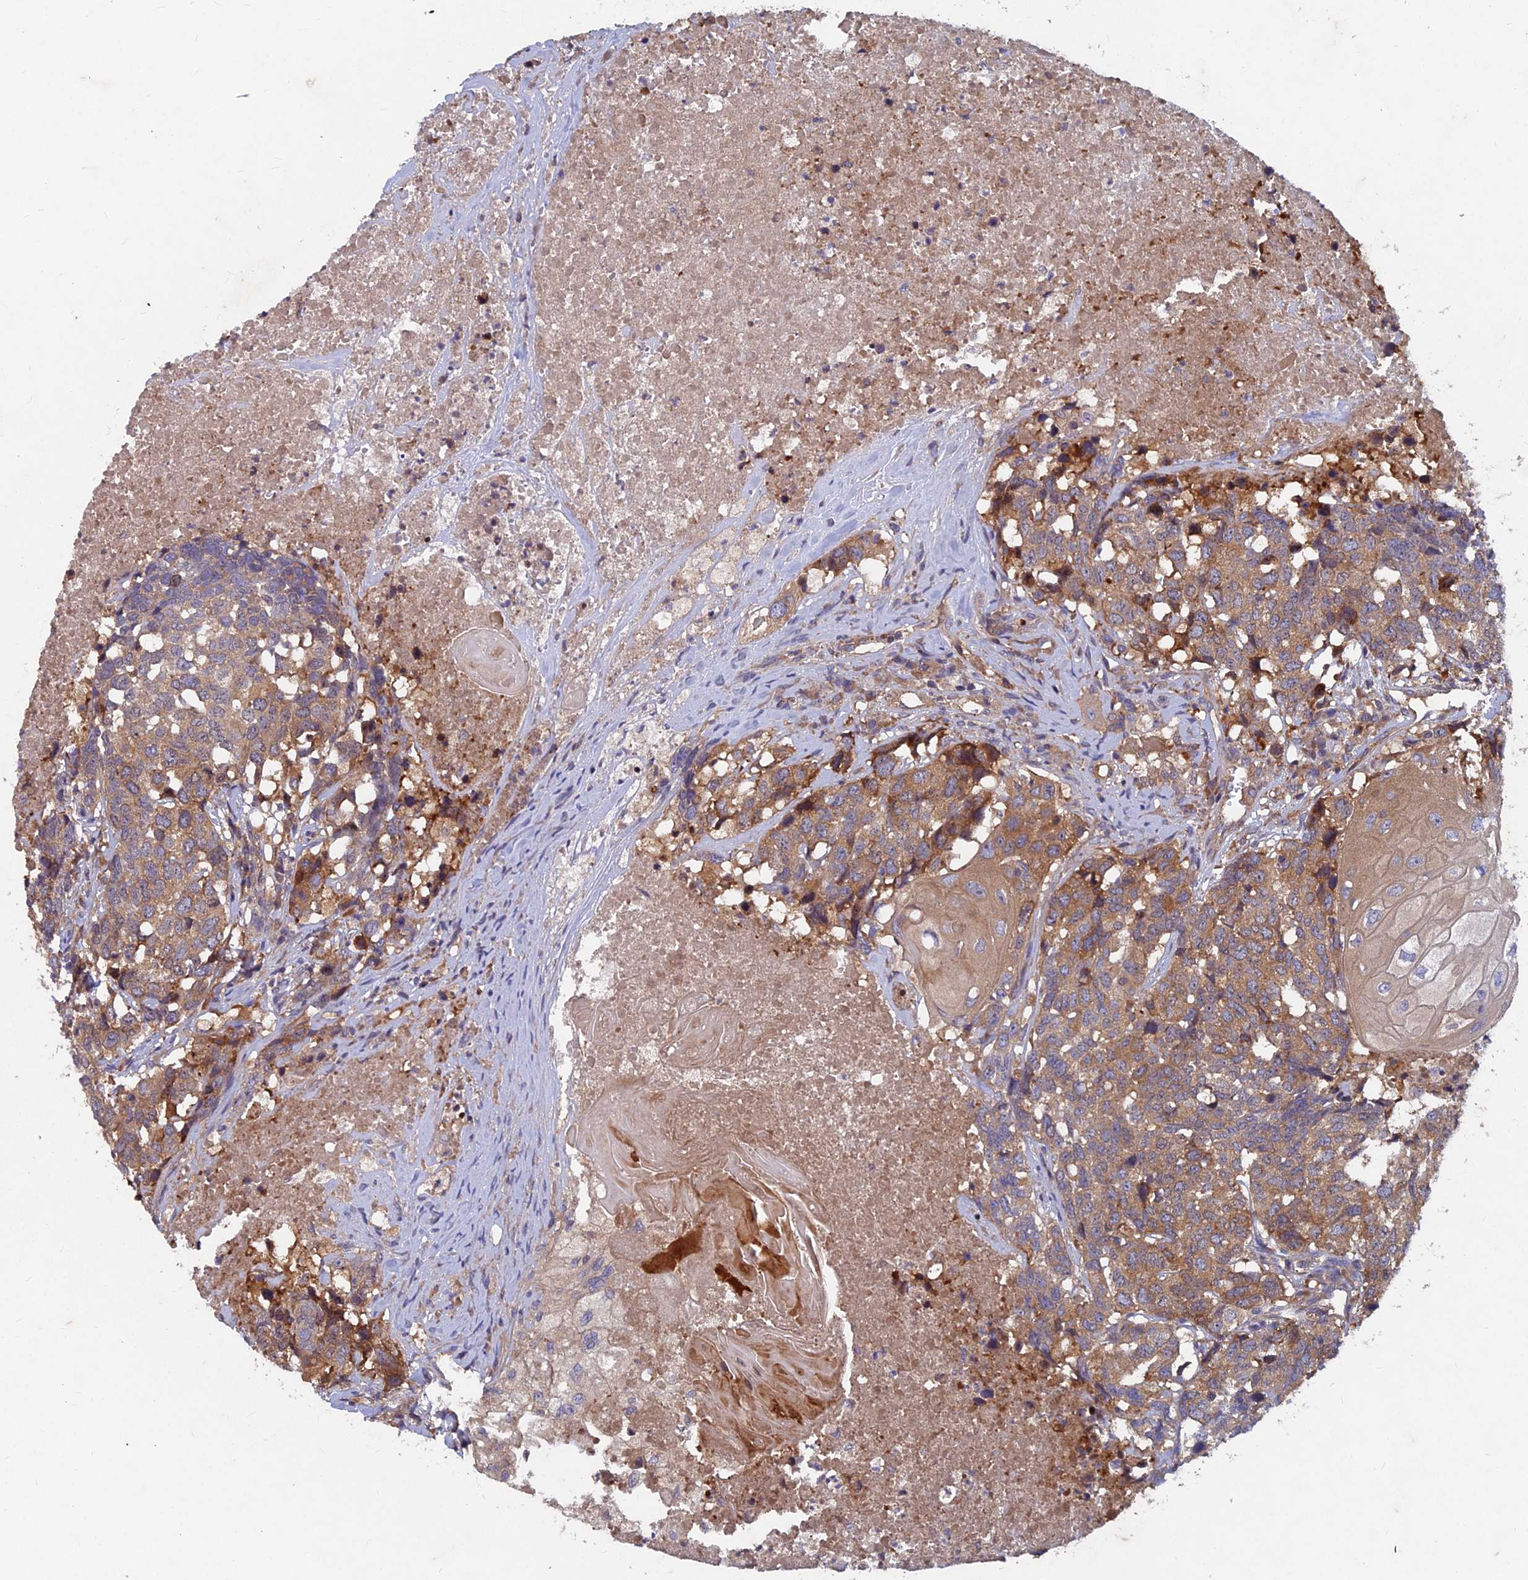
{"staining": {"intensity": "moderate", "quantity": "25%-75%", "location": "cytoplasmic/membranous"}, "tissue": "head and neck cancer", "cell_type": "Tumor cells", "image_type": "cancer", "snomed": [{"axis": "morphology", "description": "Squamous cell carcinoma, NOS"}, {"axis": "topography", "description": "Head-Neck"}], "caption": "Head and neck squamous cell carcinoma stained with DAB immunohistochemistry (IHC) exhibits medium levels of moderate cytoplasmic/membranous positivity in about 25%-75% of tumor cells. Using DAB (3,3'-diaminobenzidine) (brown) and hematoxylin (blue) stains, captured at high magnification using brightfield microscopy.", "gene": "NCAPG", "patient": {"sex": "male", "age": 66}}